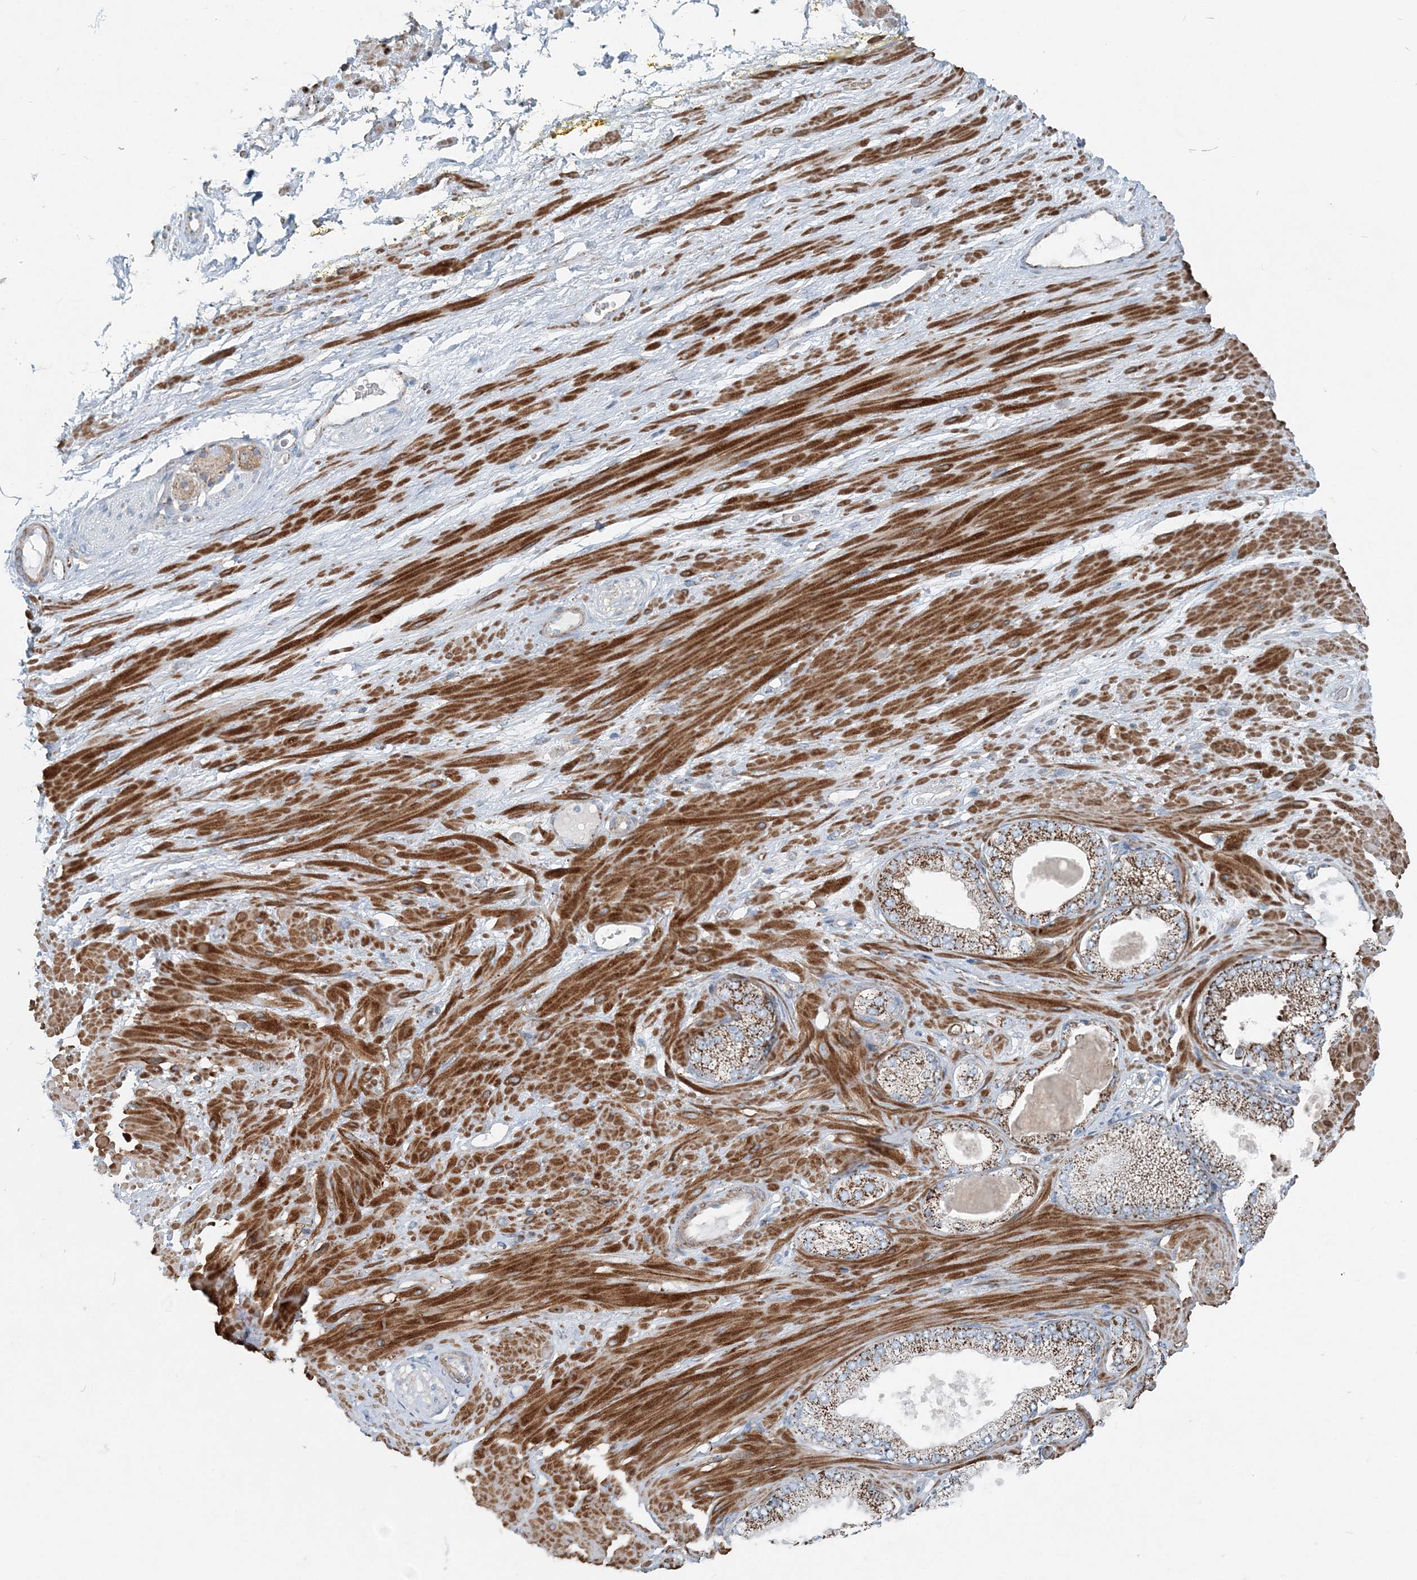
{"staining": {"intensity": "negative", "quantity": "none", "location": "none"}, "tissue": "adipose tissue", "cell_type": "Adipocytes", "image_type": "normal", "snomed": [{"axis": "morphology", "description": "Normal tissue, NOS"}, {"axis": "morphology", "description": "Adenocarcinoma, Low grade"}, {"axis": "topography", "description": "Prostate"}, {"axis": "topography", "description": "Peripheral nerve tissue"}], "caption": "Human adipose tissue stained for a protein using immunohistochemistry exhibits no positivity in adipocytes.", "gene": "INTU", "patient": {"sex": "male", "age": 63}}